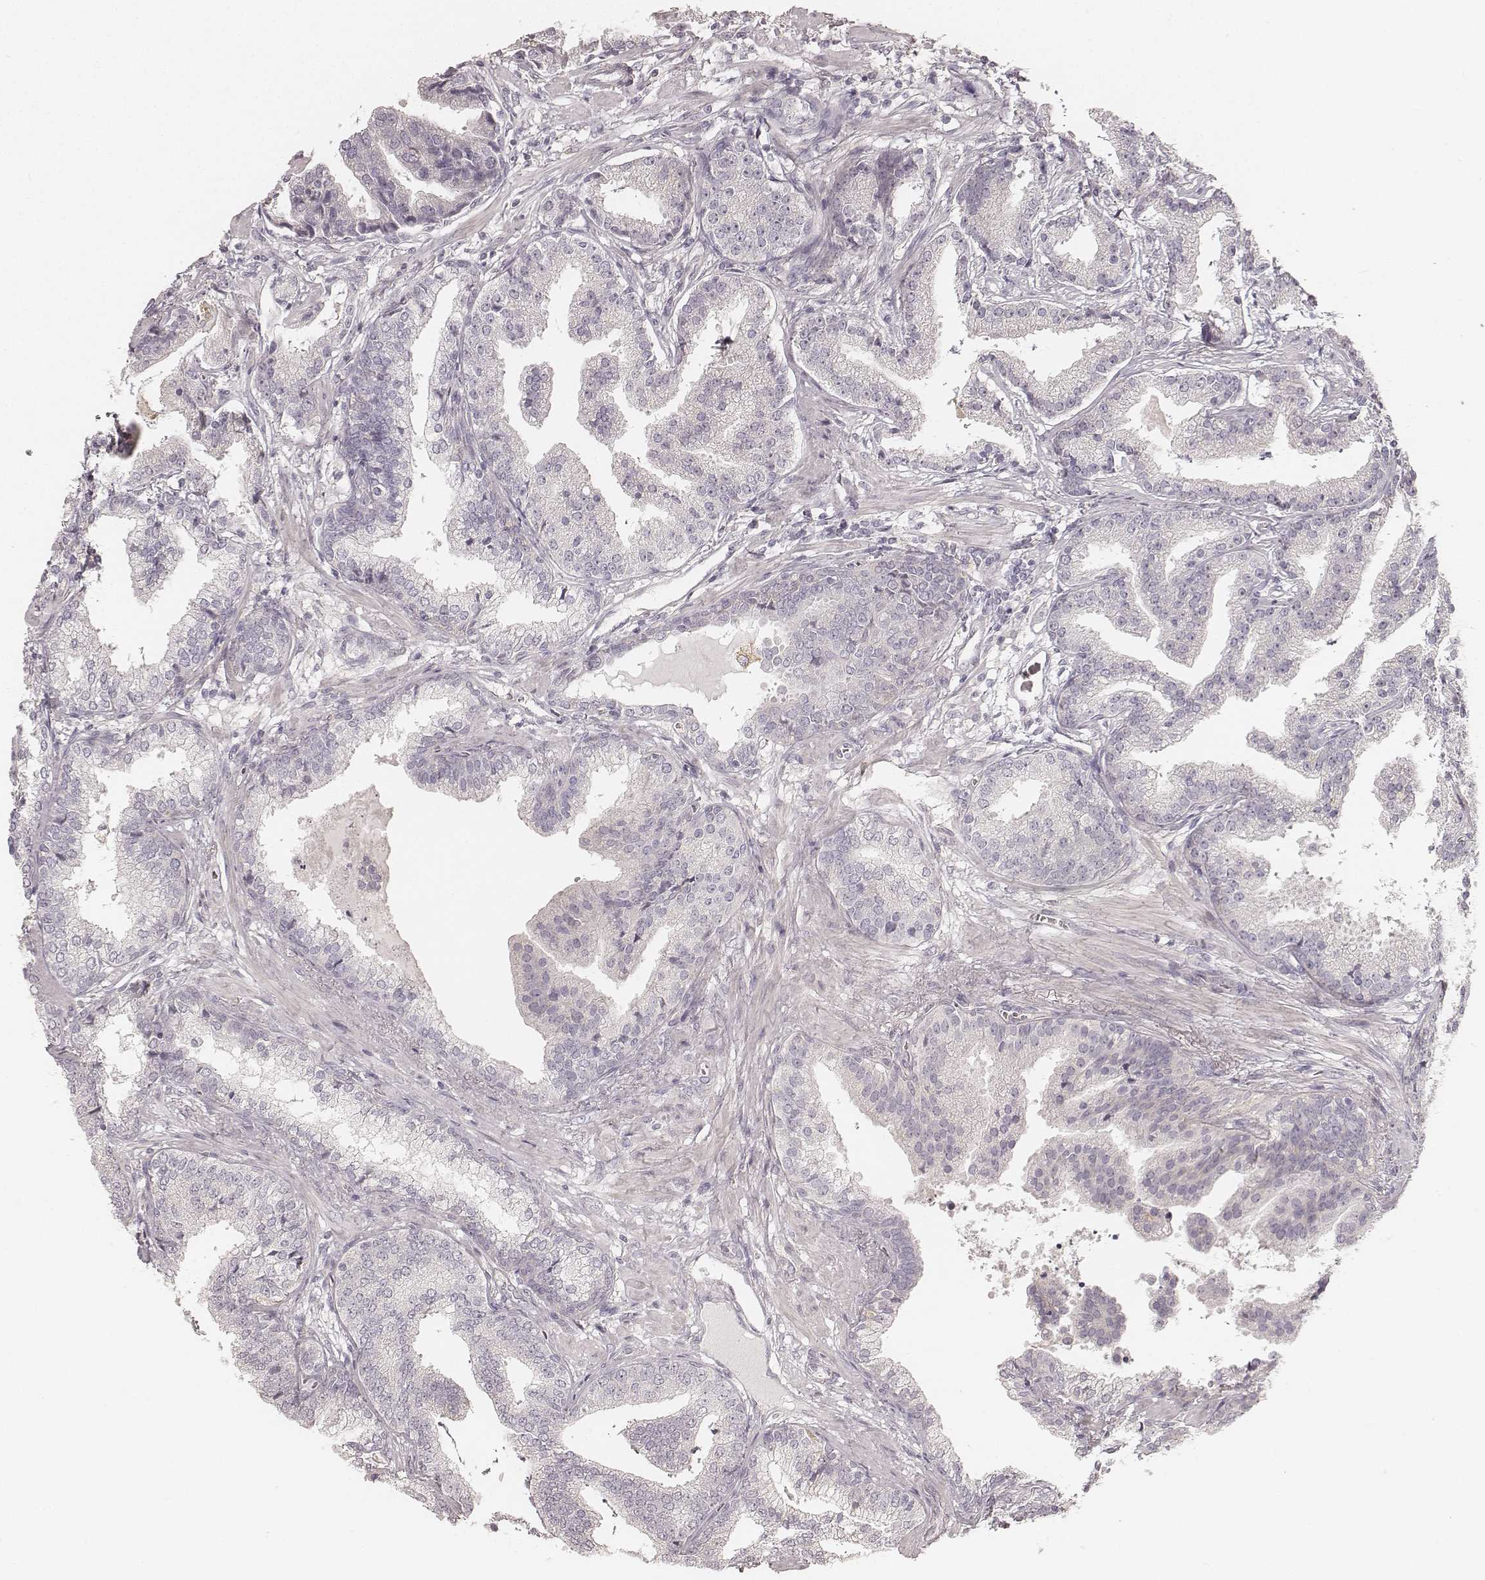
{"staining": {"intensity": "negative", "quantity": "none", "location": "none"}, "tissue": "prostate cancer", "cell_type": "Tumor cells", "image_type": "cancer", "snomed": [{"axis": "morphology", "description": "Adenocarcinoma, NOS"}, {"axis": "topography", "description": "Prostate"}], "caption": "Prostate cancer stained for a protein using immunohistochemistry (IHC) reveals no expression tumor cells.", "gene": "FMNL2", "patient": {"sex": "male", "age": 64}}